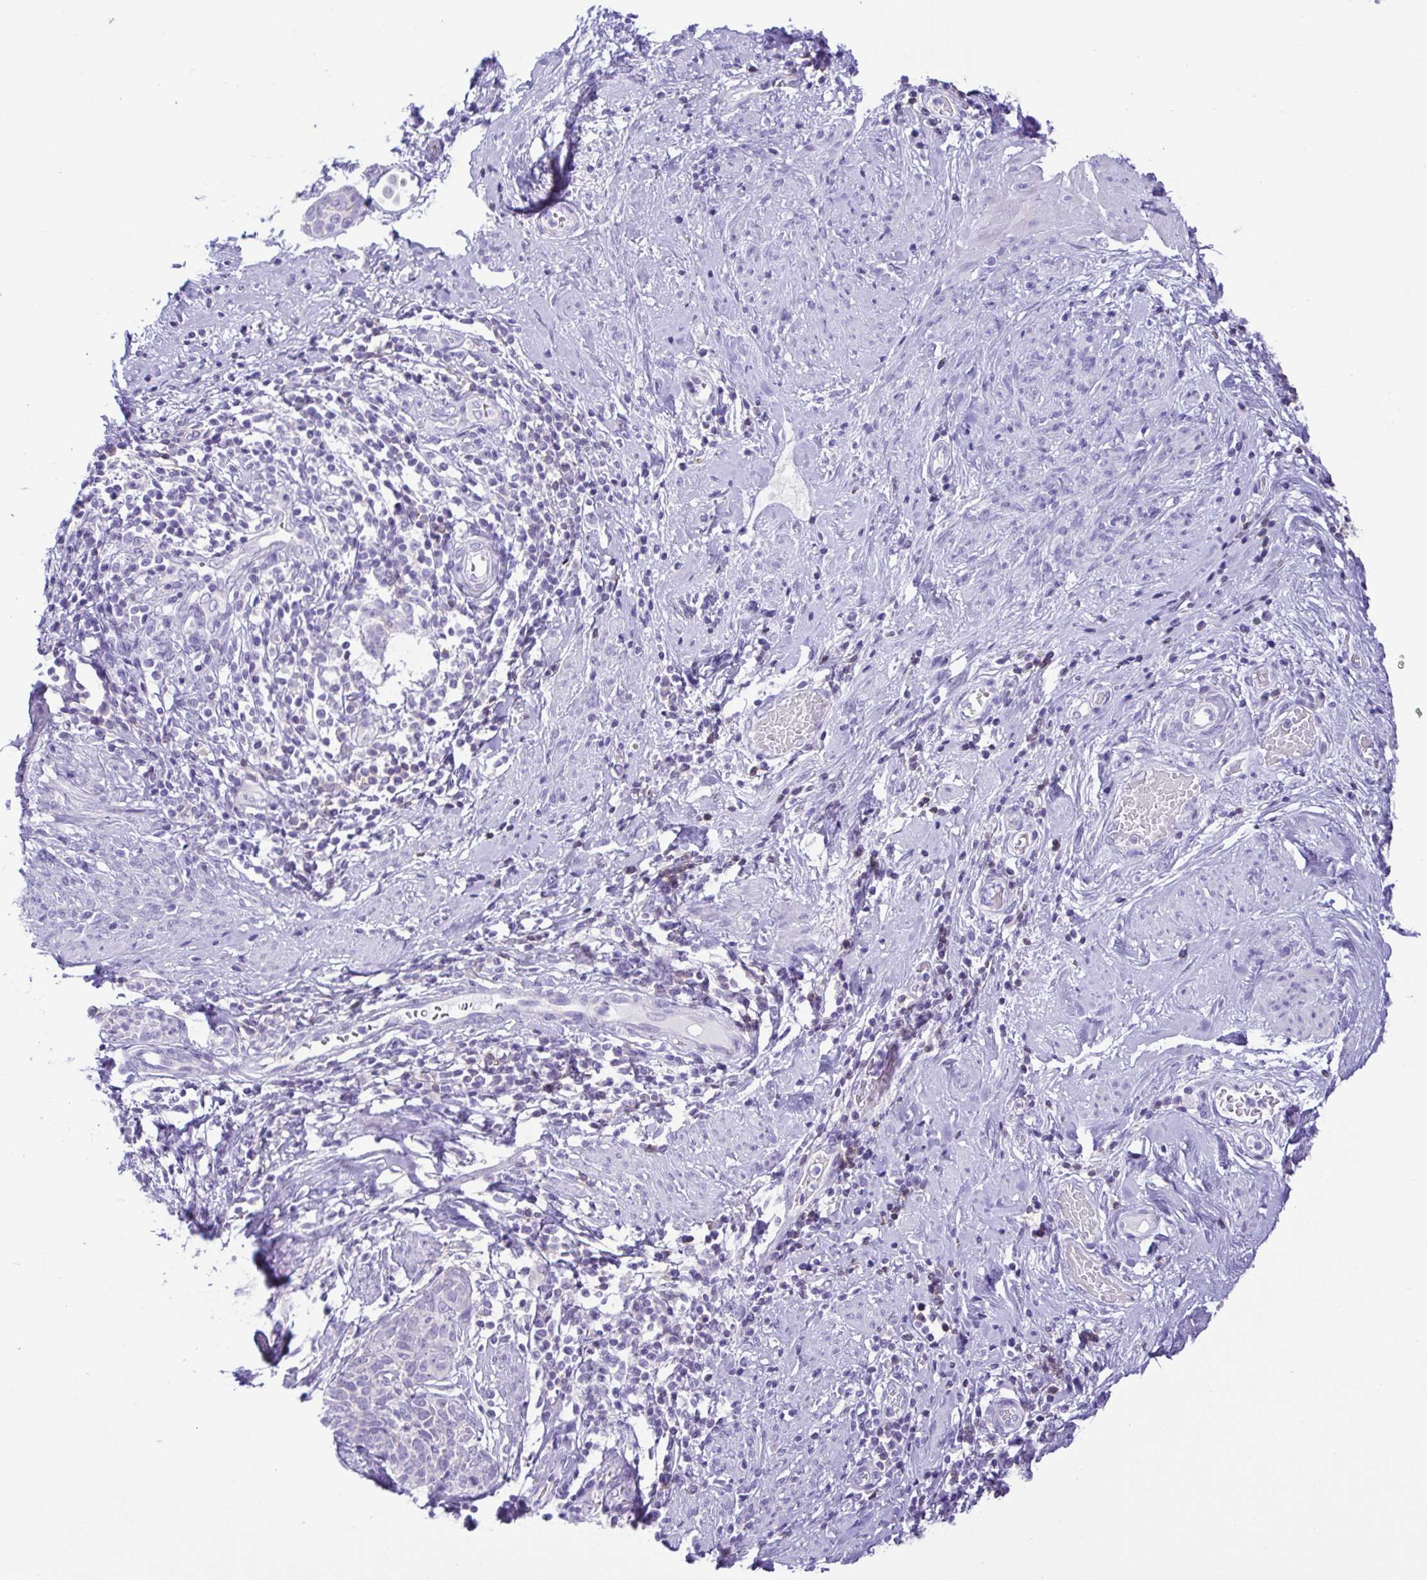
{"staining": {"intensity": "negative", "quantity": "none", "location": "none"}, "tissue": "cervical cancer", "cell_type": "Tumor cells", "image_type": "cancer", "snomed": [{"axis": "morphology", "description": "Squamous cell carcinoma, NOS"}, {"axis": "topography", "description": "Cervix"}], "caption": "Cervical squamous cell carcinoma was stained to show a protein in brown. There is no significant positivity in tumor cells.", "gene": "CD72", "patient": {"sex": "female", "age": 69}}